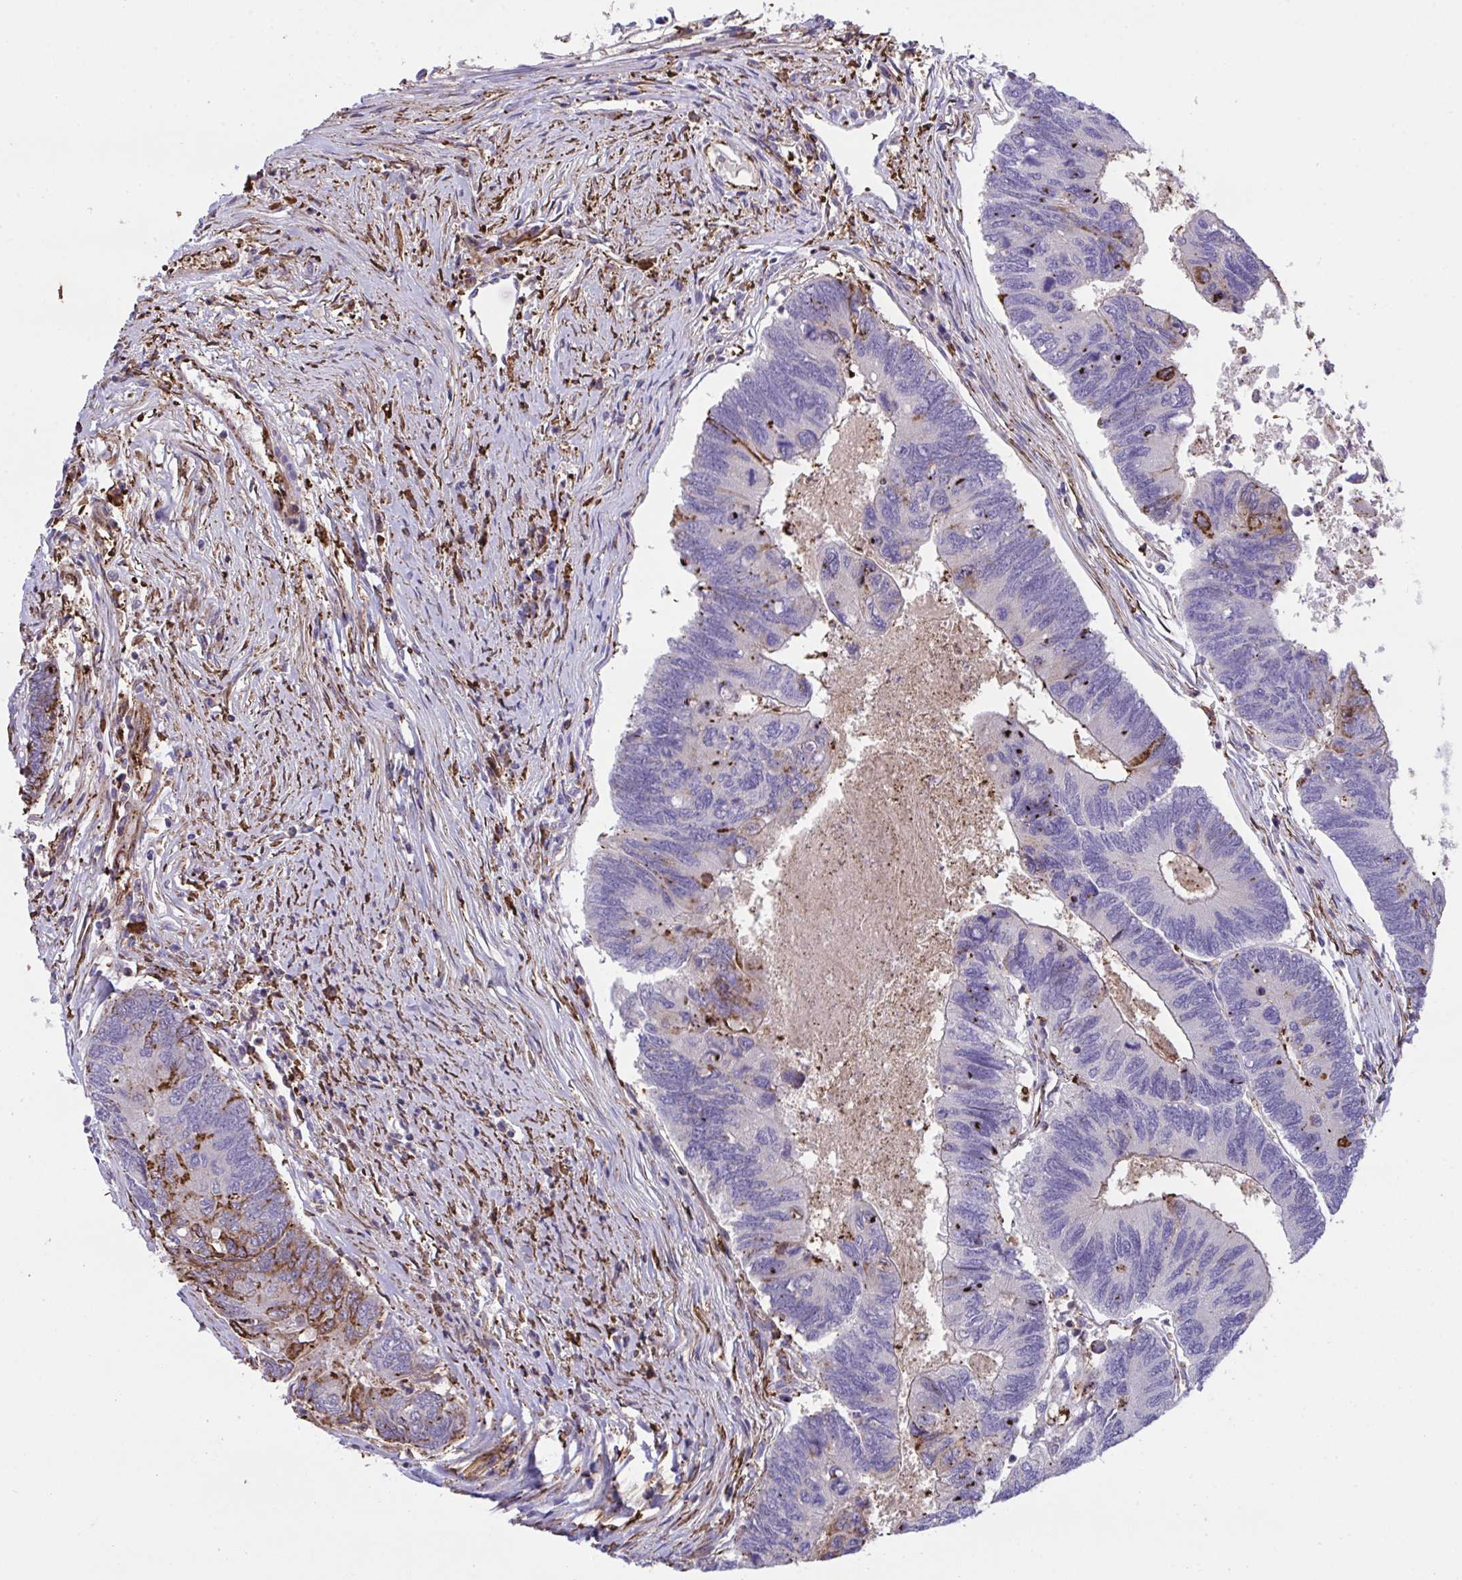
{"staining": {"intensity": "moderate", "quantity": "<25%", "location": "cytoplasmic/membranous"}, "tissue": "colorectal cancer", "cell_type": "Tumor cells", "image_type": "cancer", "snomed": [{"axis": "morphology", "description": "Adenocarcinoma, NOS"}, {"axis": "topography", "description": "Colon"}], "caption": "Protein analysis of adenocarcinoma (colorectal) tissue reveals moderate cytoplasmic/membranous expression in about <25% of tumor cells.", "gene": "PPIH", "patient": {"sex": "female", "age": 67}}